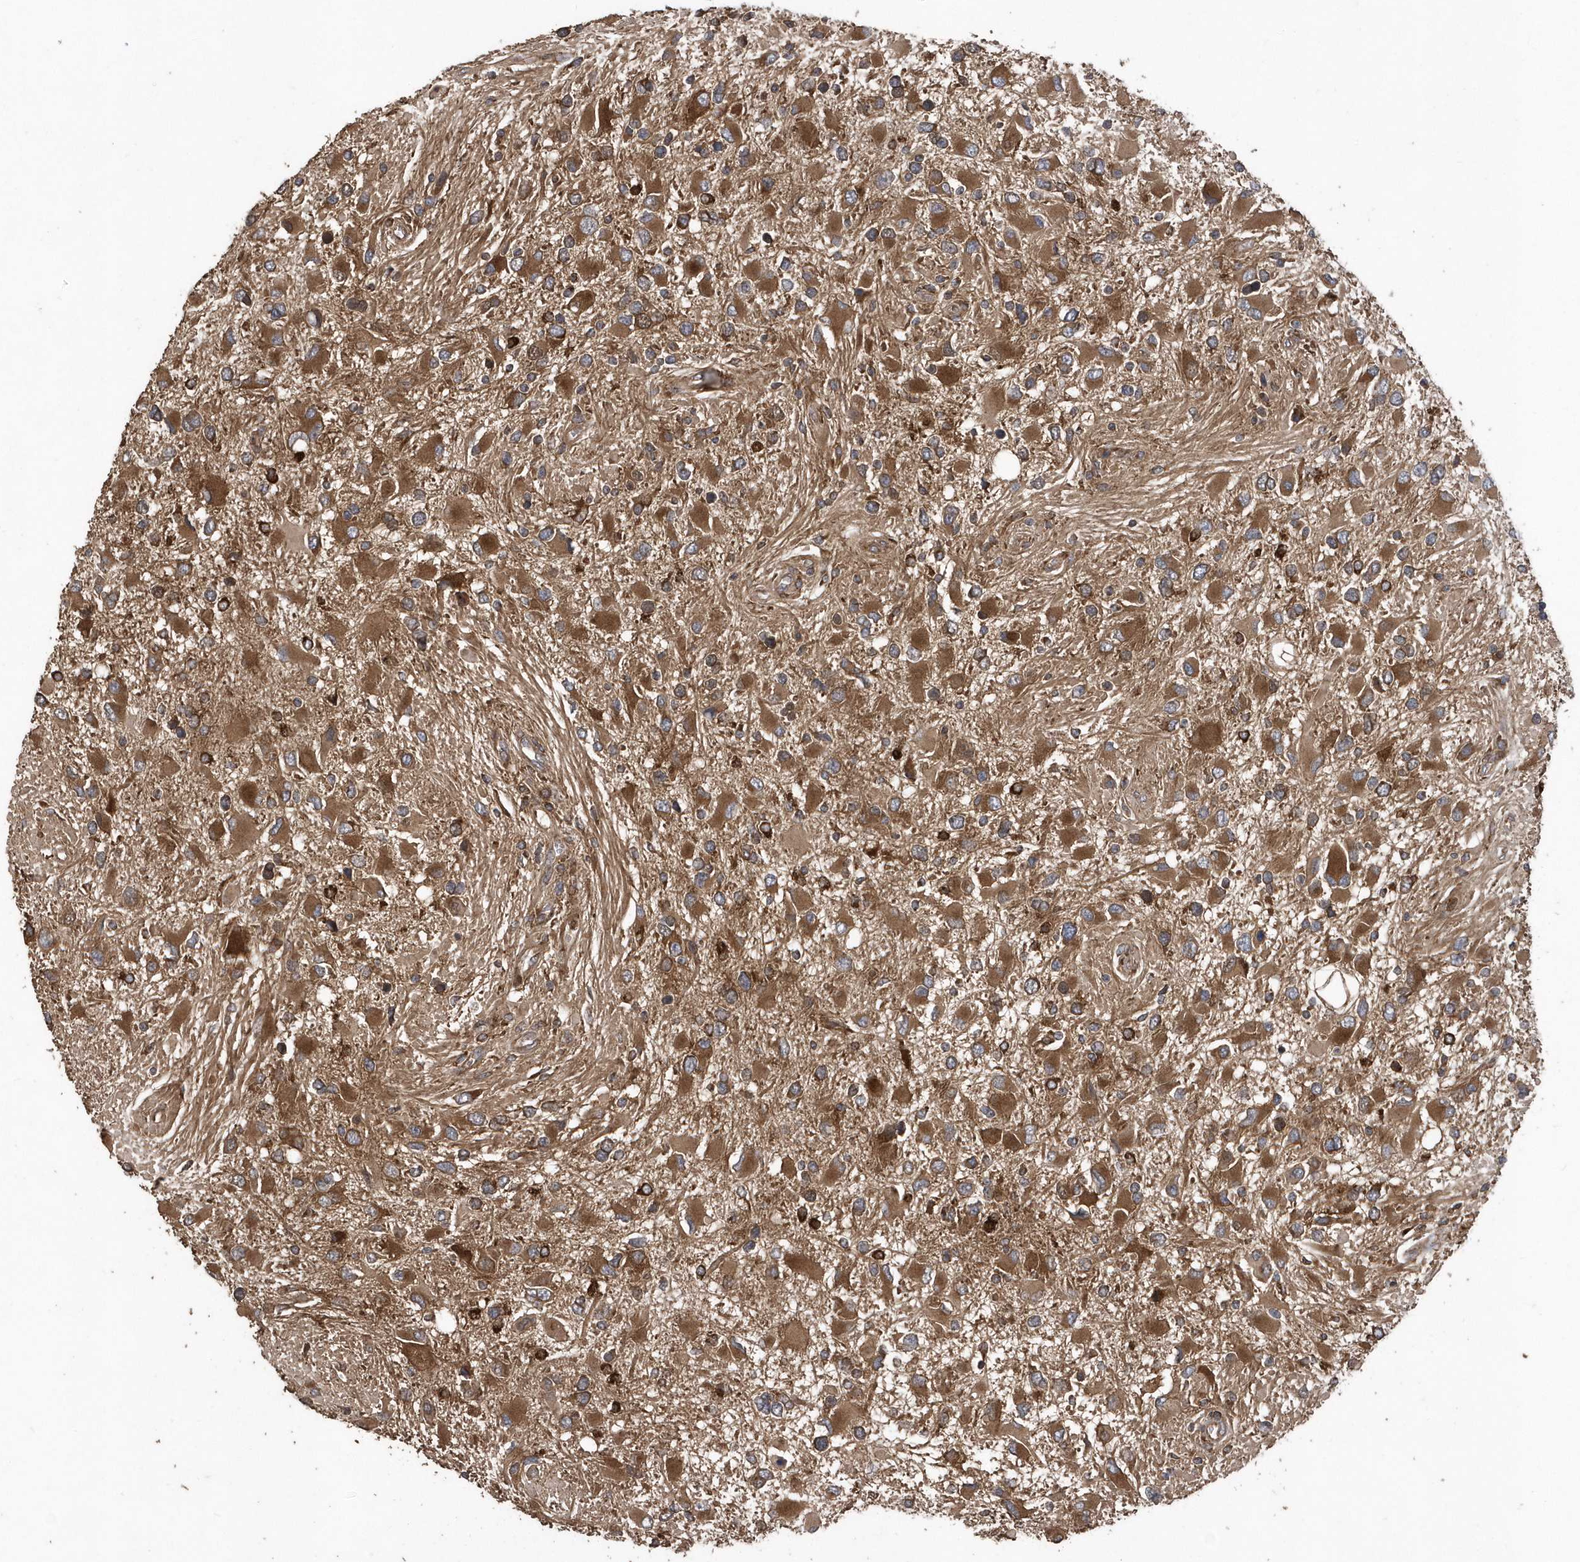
{"staining": {"intensity": "strong", "quantity": ">75%", "location": "cytoplasmic/membranous"}, "tissue": "glioma", "cell_type": "Tumor cells", "image_type": "cancer", "snomed": [{"axis": "morphology", "description": "Glioma, malignant, High grade"}, {"axis": "topography", "description": "Brain"}], "caption": "Strong cytoplasmic/membranous protein expression is identified in approximately >75% of tumor cells in malignant high-grade glioma.", "gene": "WASHC5", "patient": {"sex": "male", "age": 53}}